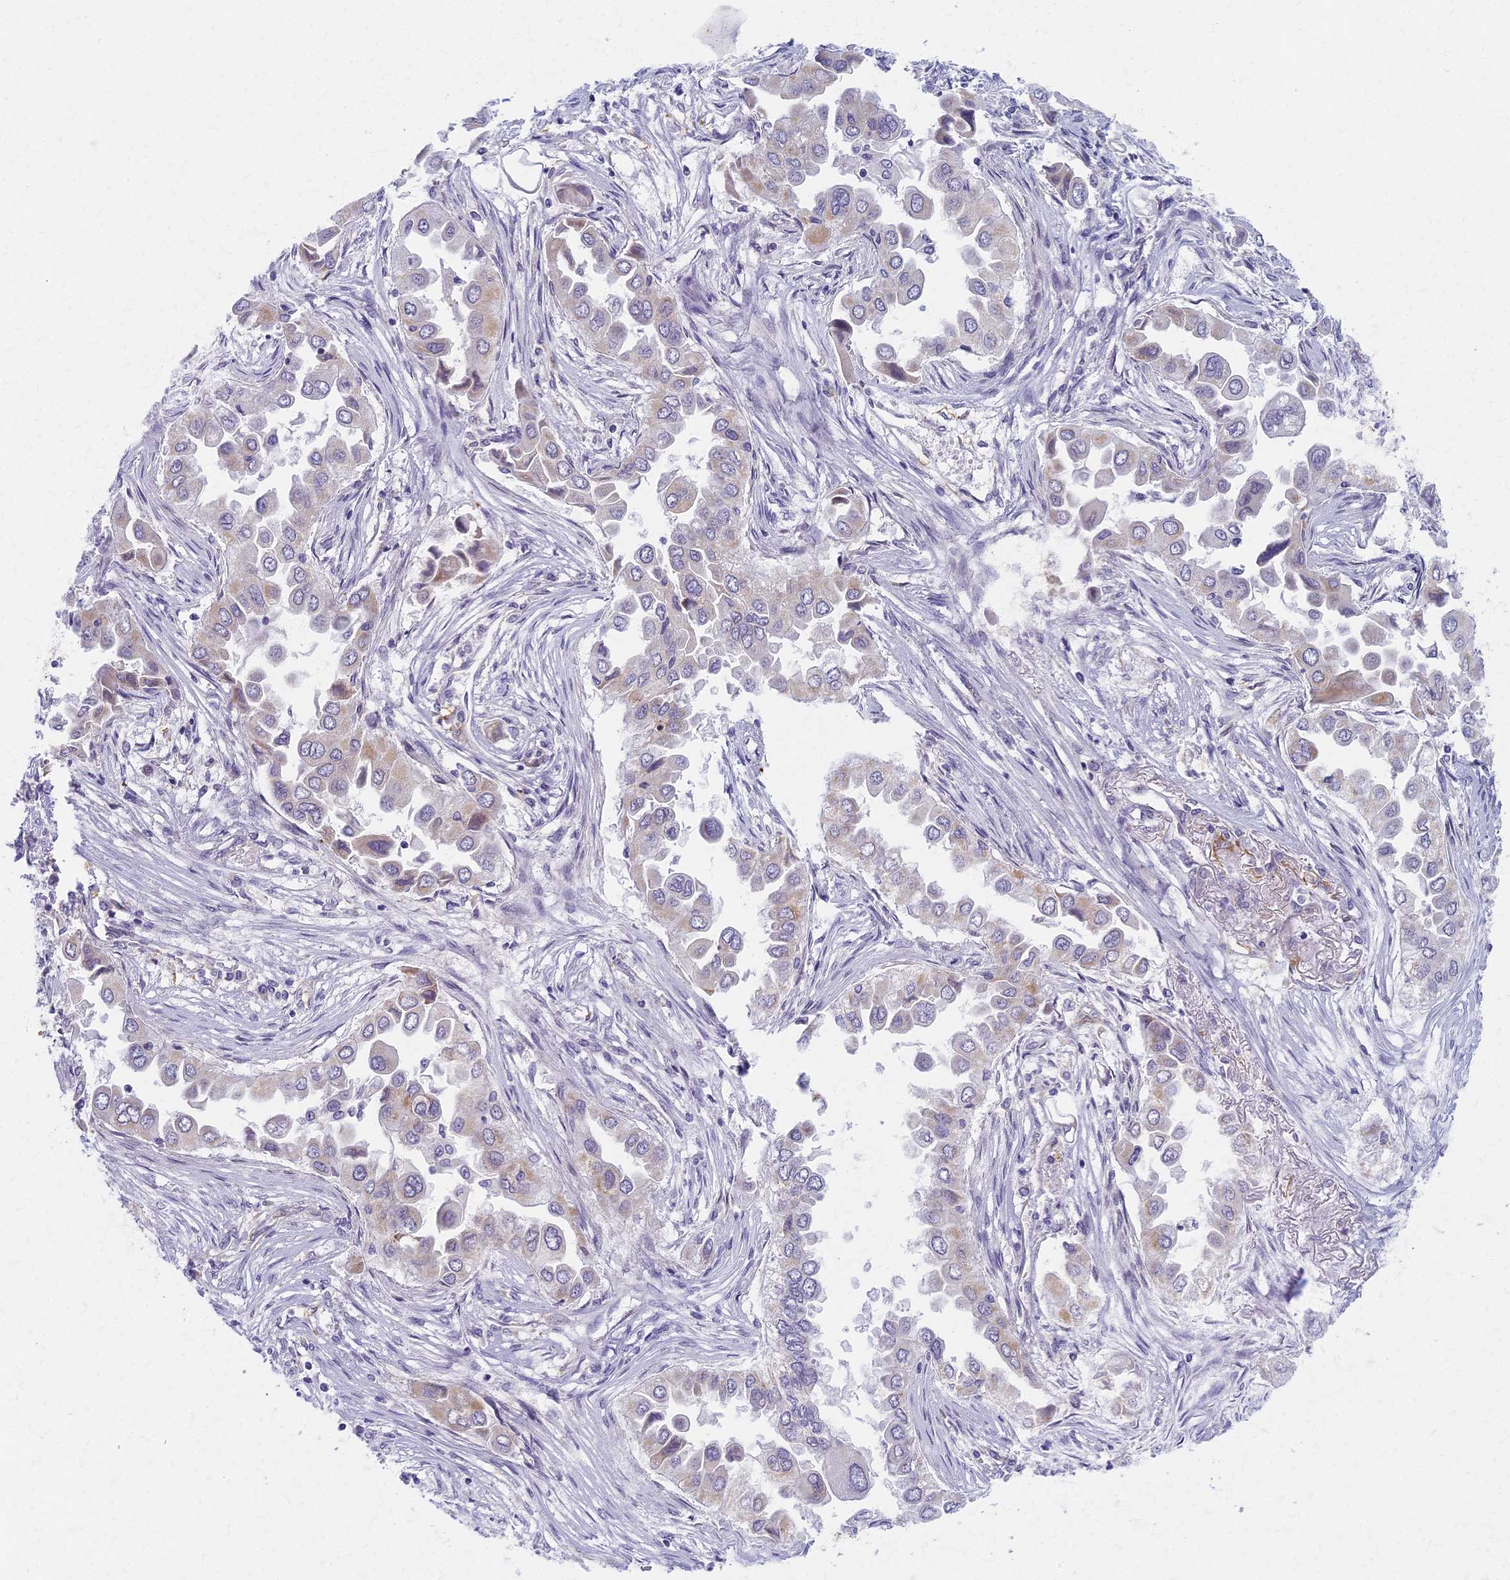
{"staining": {"intensity": "negative", "quantity": "none", "location": "none"}, "tissue": "lung cancer", "cell_type": "Tumor cells", "image_type": "cancer", "snomed": [{"axis": "morphology", "description": "Adenocarcinoma, NOS"}, {"axis": "topography", "description": "Lung"}], "caption": "This is a photomicrograph of immunohistochemistry staining of lung adenocarcinoma, which shows no staining in tumor cells.", "gene": "MRPS25", "patient": {"sex": "female", "age": 76}}